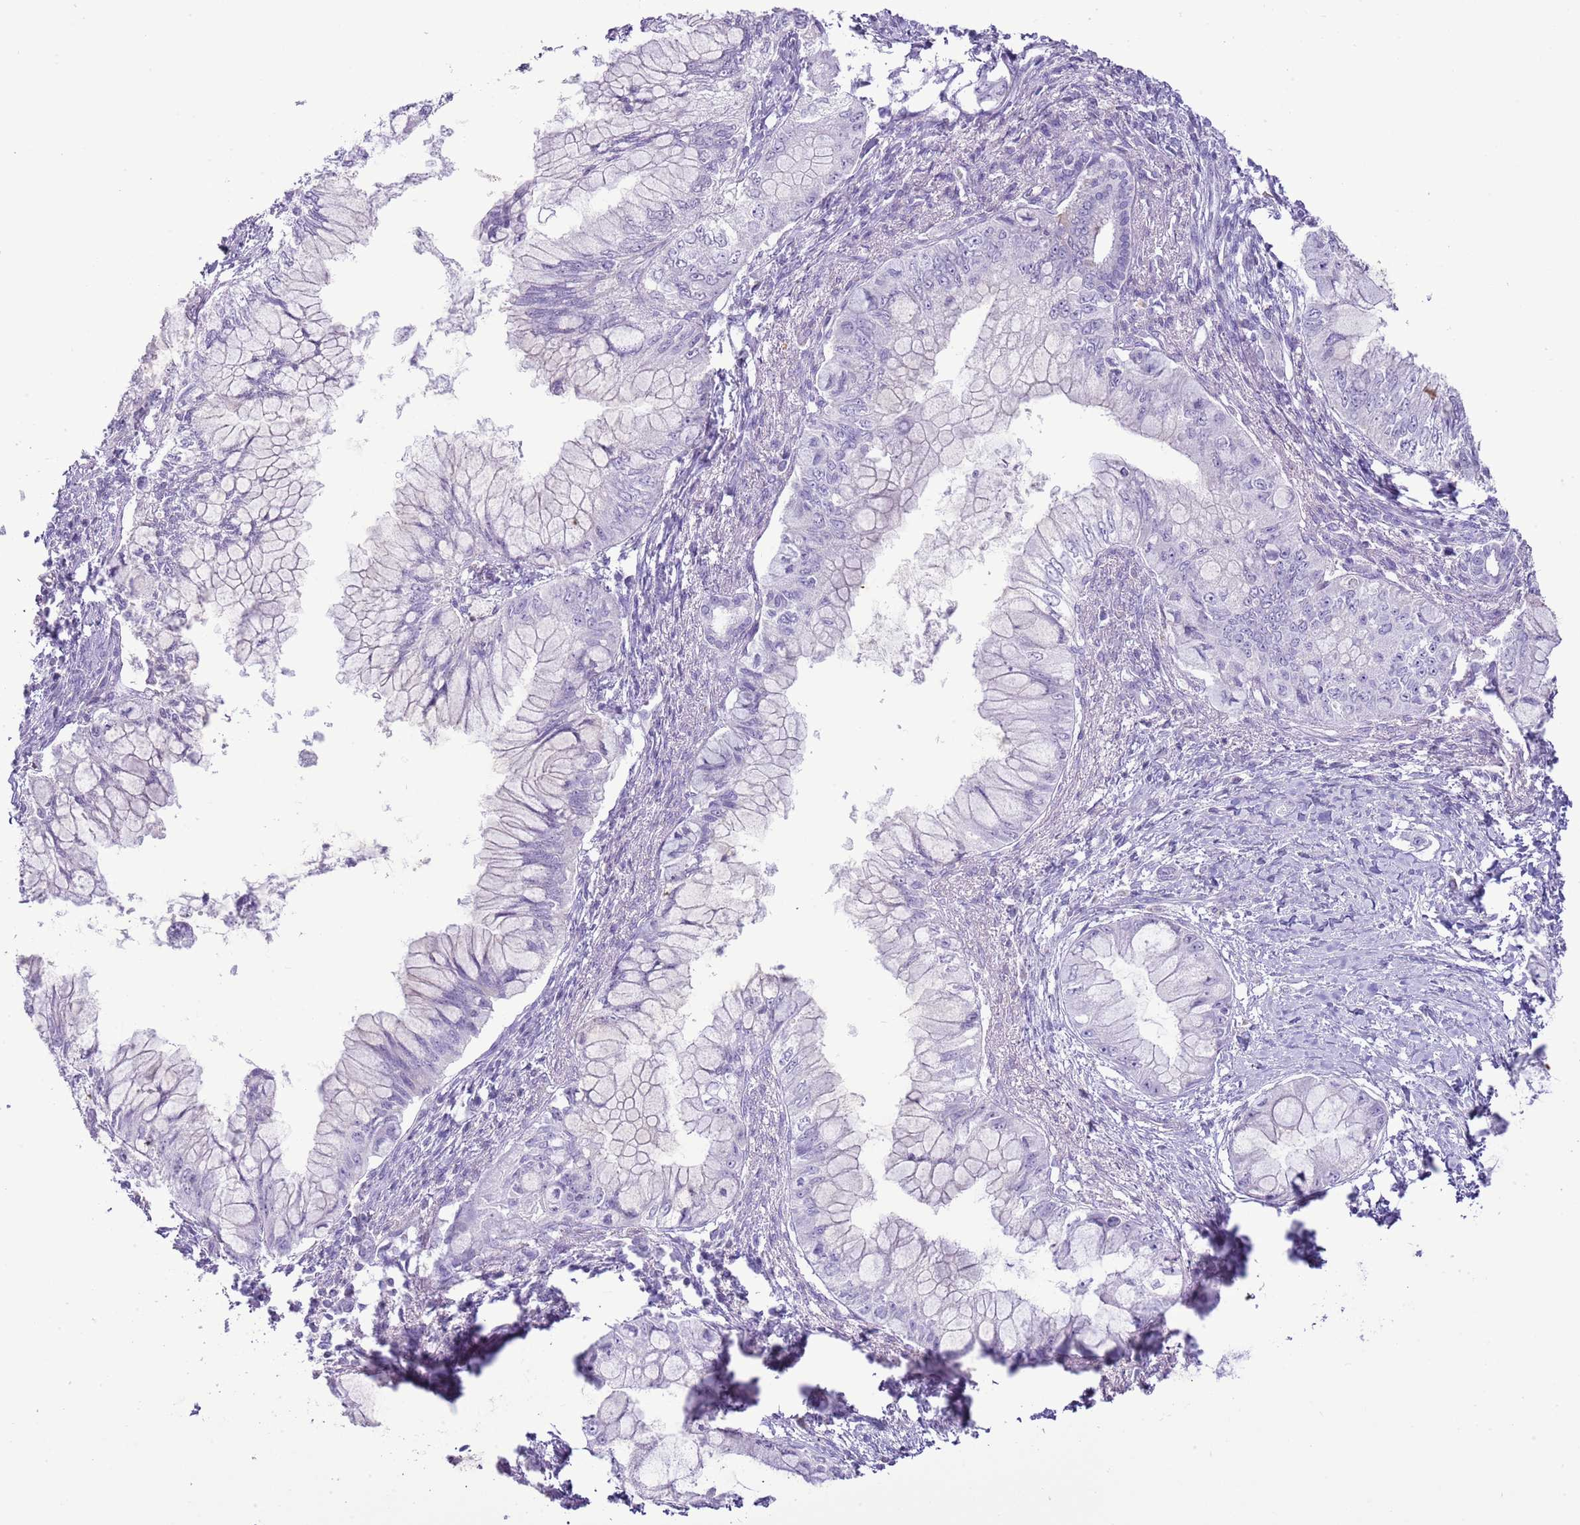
{"staining": {"intensity": "negative", "quantity": "none", "location": "none"}, "tissue": "pancreatic cancer", "cell_type": "Tumor cells", "image_type": "cancer", "snomed": [{"axis": "morphology", "description": "Adenocarcinoma, NOS"}, {"axis": "topography", "description": "Pancreas"}], "caption": "Human pancreatic cancer stained for a protein using immunohistochemistry exhibits no staining in tumor cells.", "gene": "SLC23A1", "patient": {"sex": "male", "age": 48}}